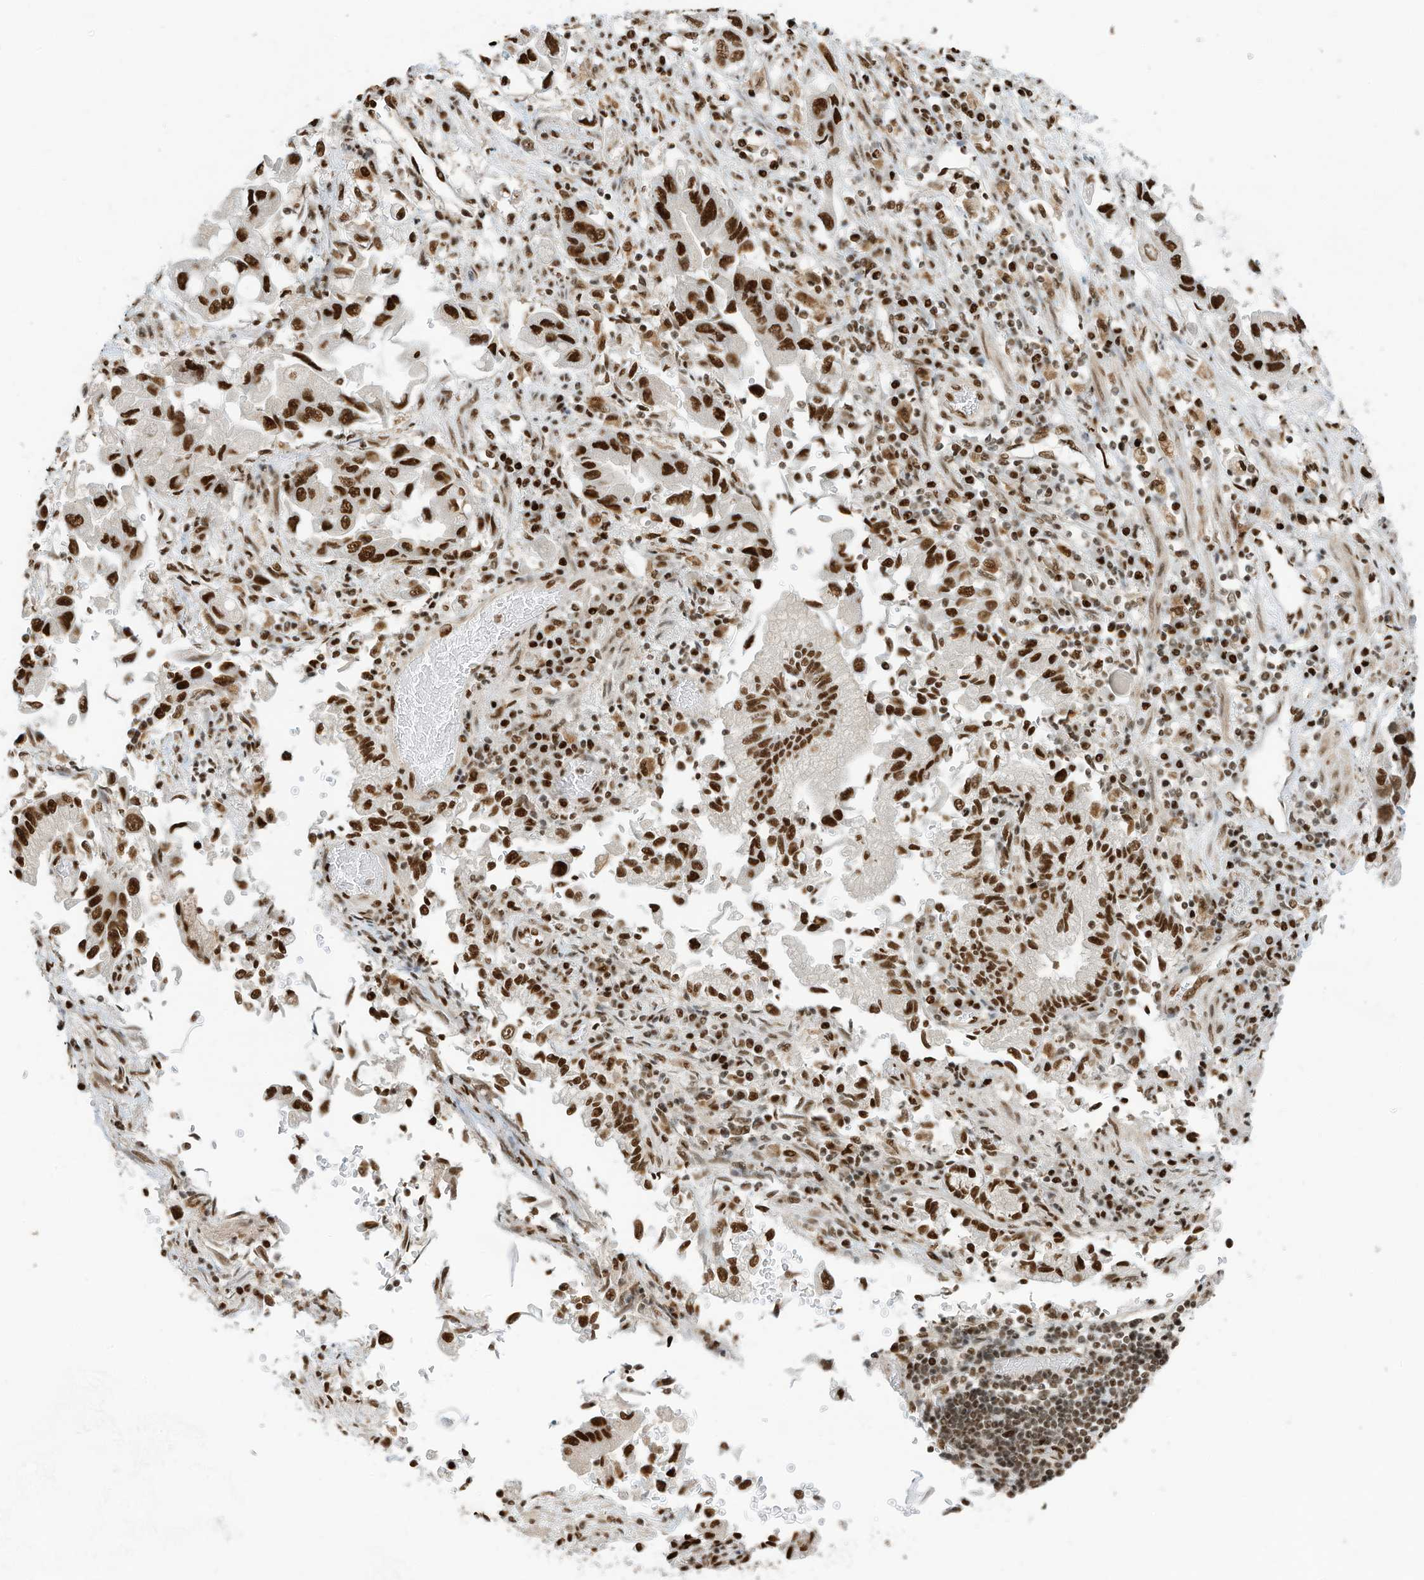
{"staining": {"intensity": "strong", "quantity": ">75%", "location": "nuclear"}, "tissue": "stomach cancer", "cell_type": "Tumor cells", "image_type": "cancer", "snomed": [{"axis": "morphology", "description": "Adenocarcinoma, NOS"}, {"axis": "topography", "description": "Stomach"}], "caption": "A brown stain highlights strong nuclear positivity of a protein in human stomach cancer tumor cells.", "gene": "SAMD15", "patient": {"sex": "male", "age": 62}}